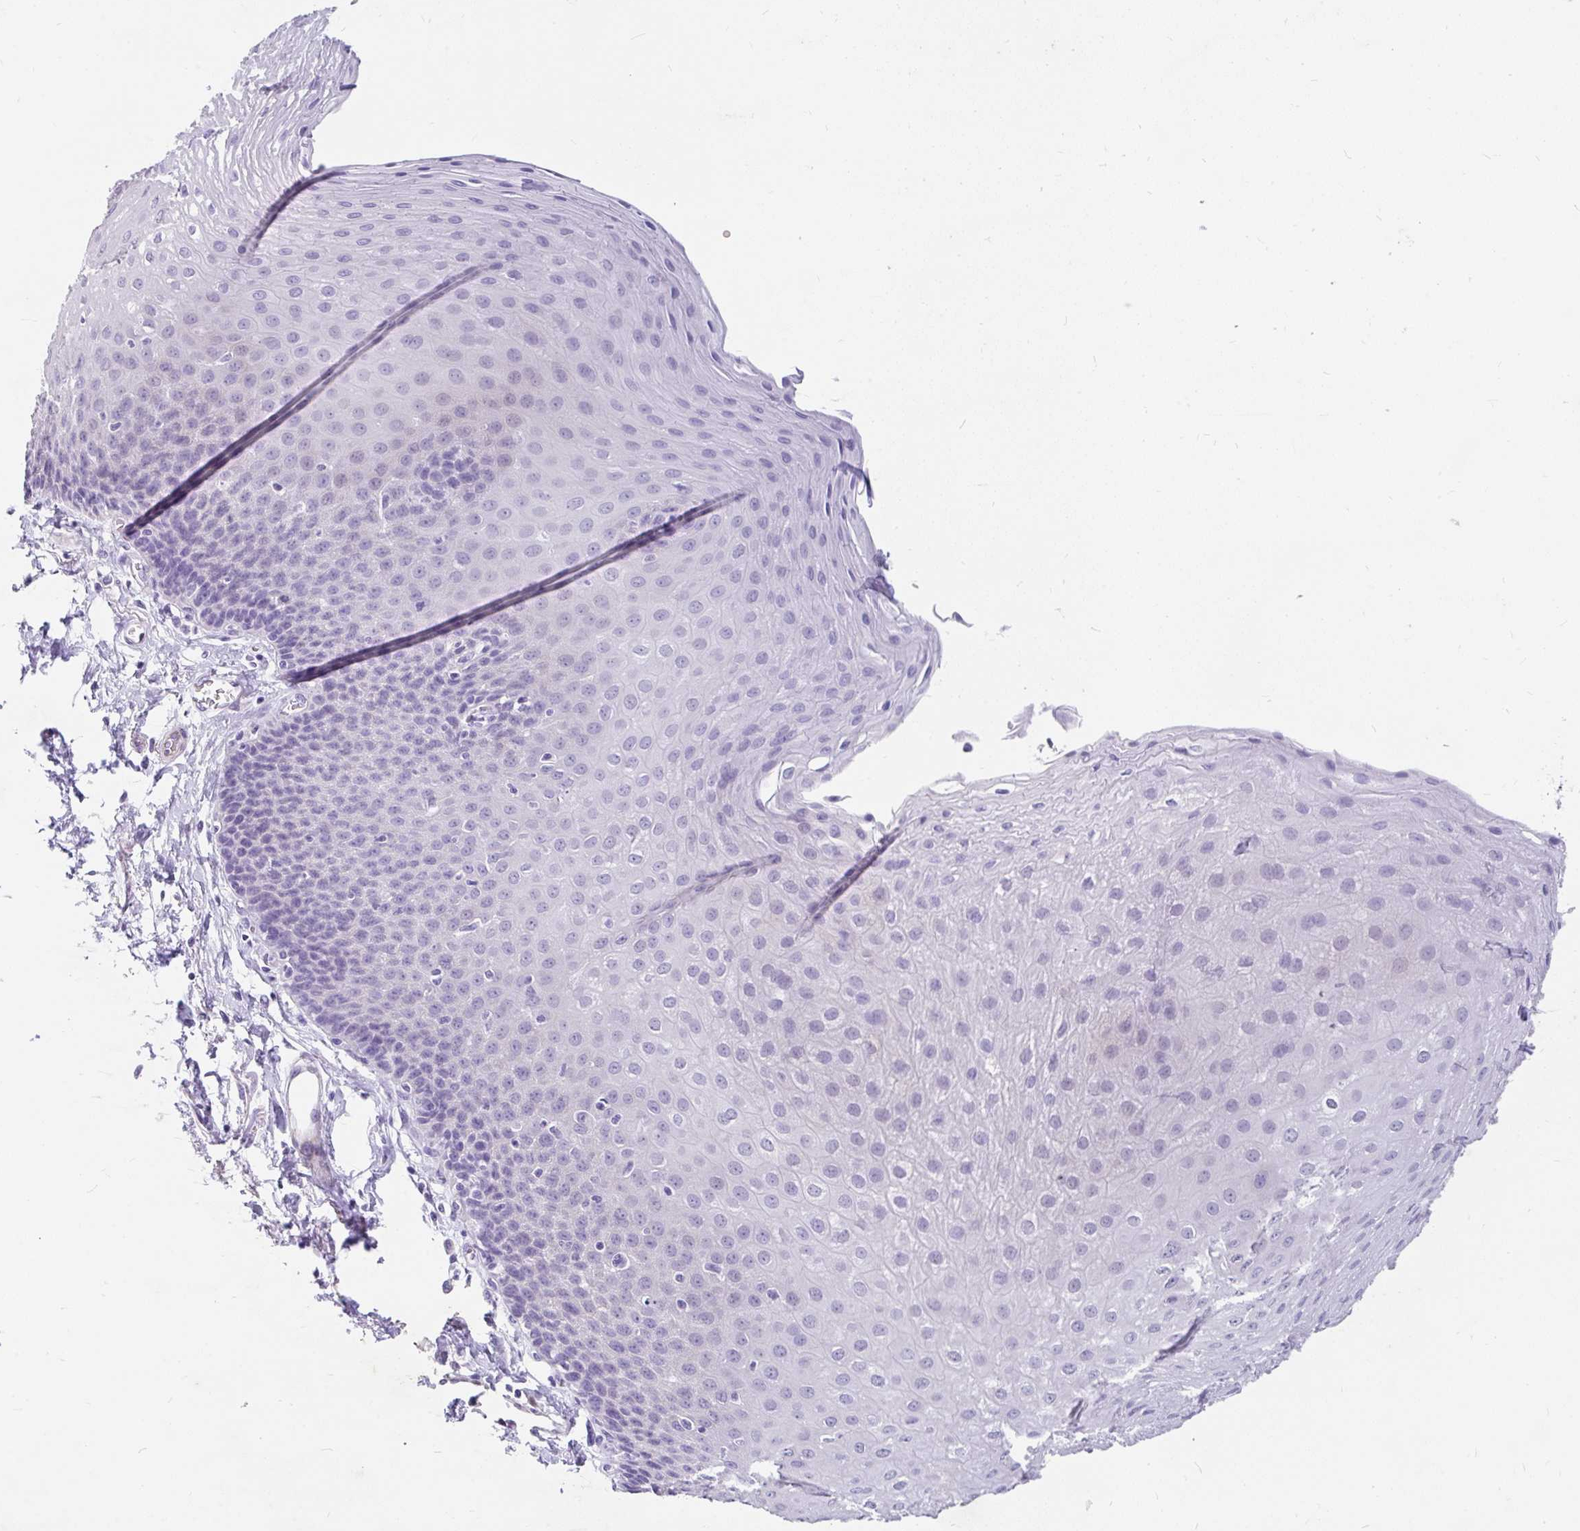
{"staining": {"intensity": "negative", "quantity": "none", "location": "none"}, "tissue": "esophagus", "cell_type": "Squamous epithelial cells", "image_type": "normal", "snomed": [{"axis": "morphology", "description": "Normal tissue, NOS"}, {"axis": "topography", "description": "Esophagus"}], "caption": "A histopathology image of esophagus stained for a protein exhibits no brown staining in squamous epithelial cells. (DAB immunohistochemistry (IHC) with hematoxylin counter stain).", "gene": "EML5", "patient": {"sex": "female", "age": 81}}